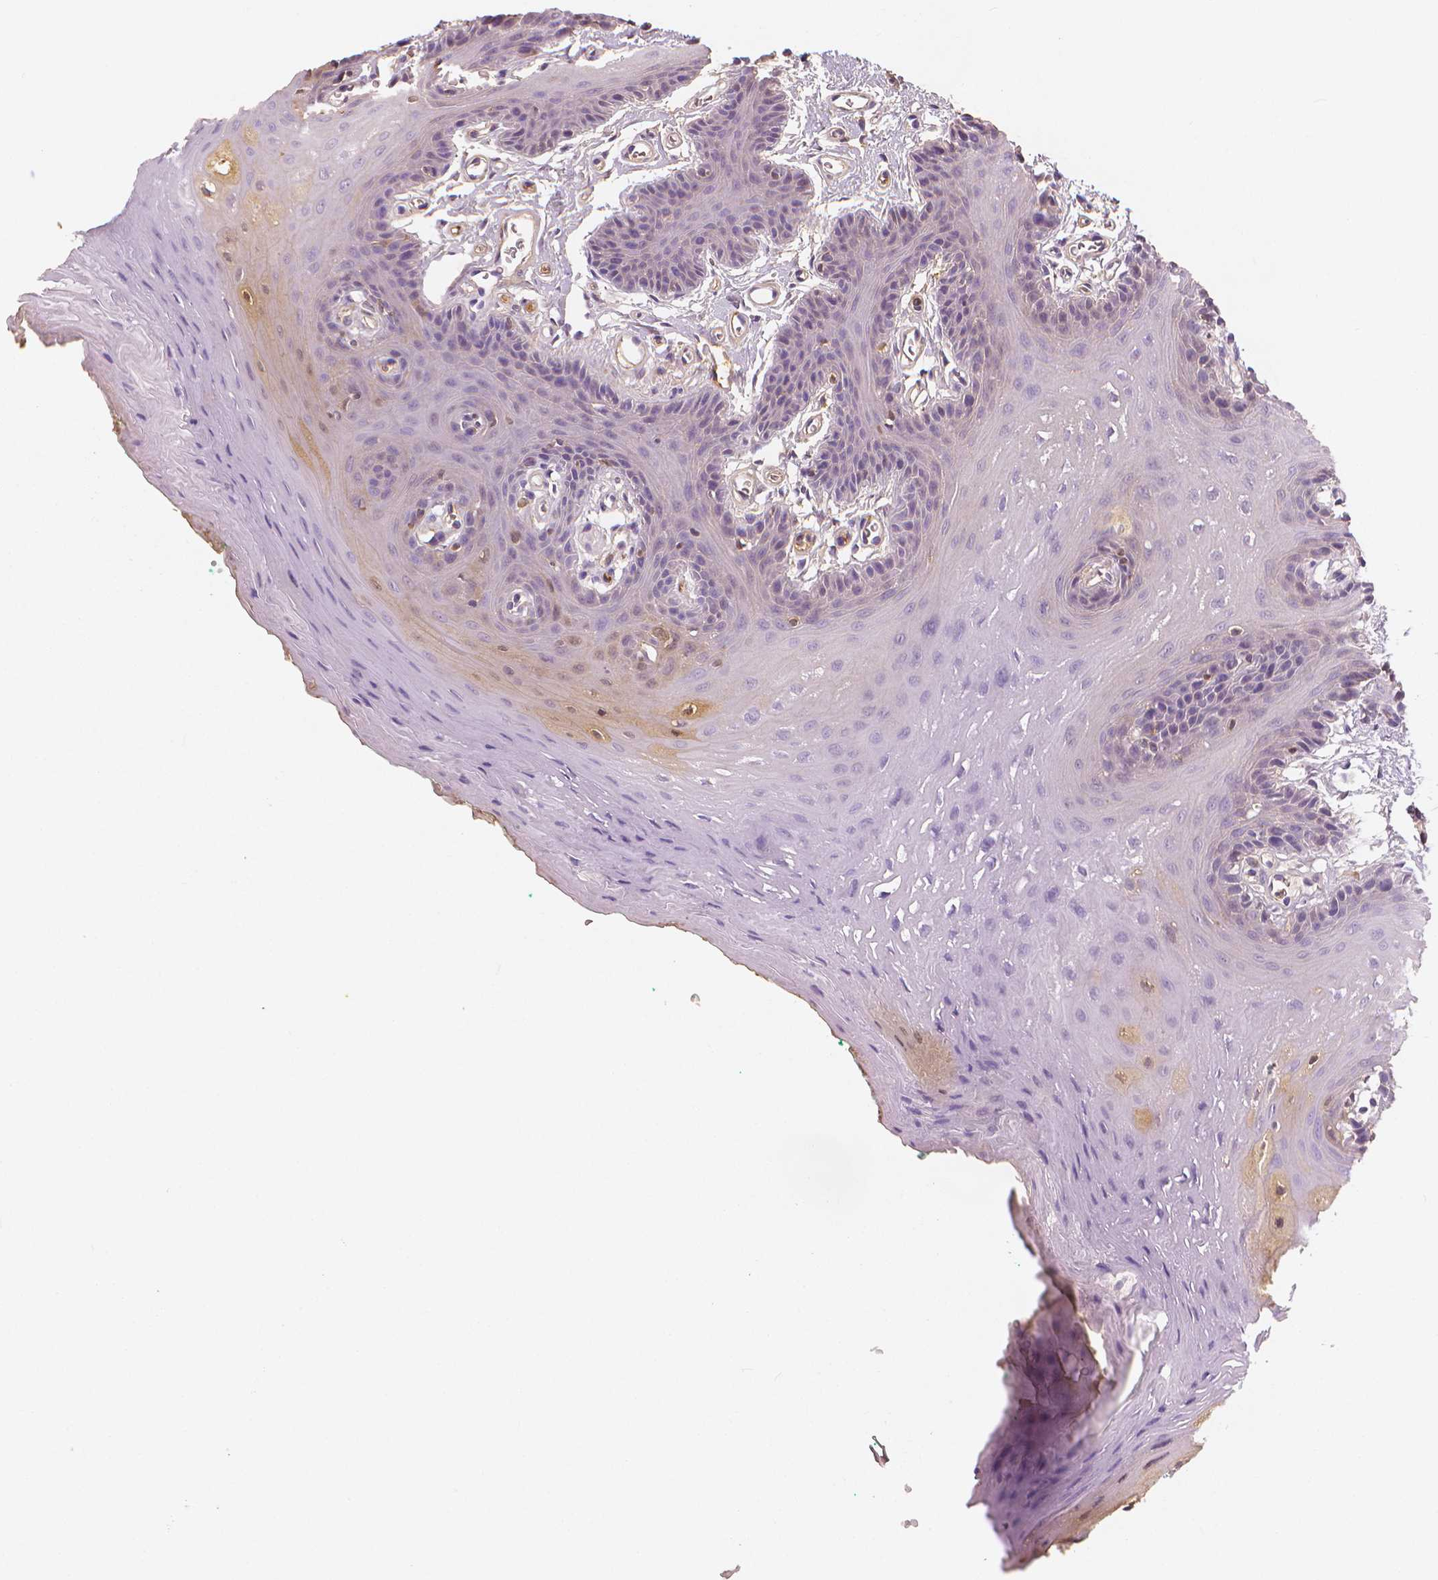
{"staining": {"intensity": "moderate", "quantity": "25%-75%", "location": "cytoplasmic/membranous,nuclear"}, "tissue": "oral mucosa", "cell_type": "Squamous epithelial cells", "image_type": "normal", "snomed": [{"axis": "morphology", "description": "Normal tissue, NOS"}, {"axis": "morphology", "description": "Squamous cell carcinoma, NOS"}, {"axis": "topography", "description": "Oral tissue"}, {"axis": "topography", "description": "Head-Neck"}], "caption": "The histopathology image shows immunohistochemical staining of normal oral mucosa. There is moderate cytoplasmic/membranous,nuclear expression is appreciated in about 25%-75% of squamous epithelial cells.", "gene": "APOA4", "patient": {"sex": "female", "age": 50}}